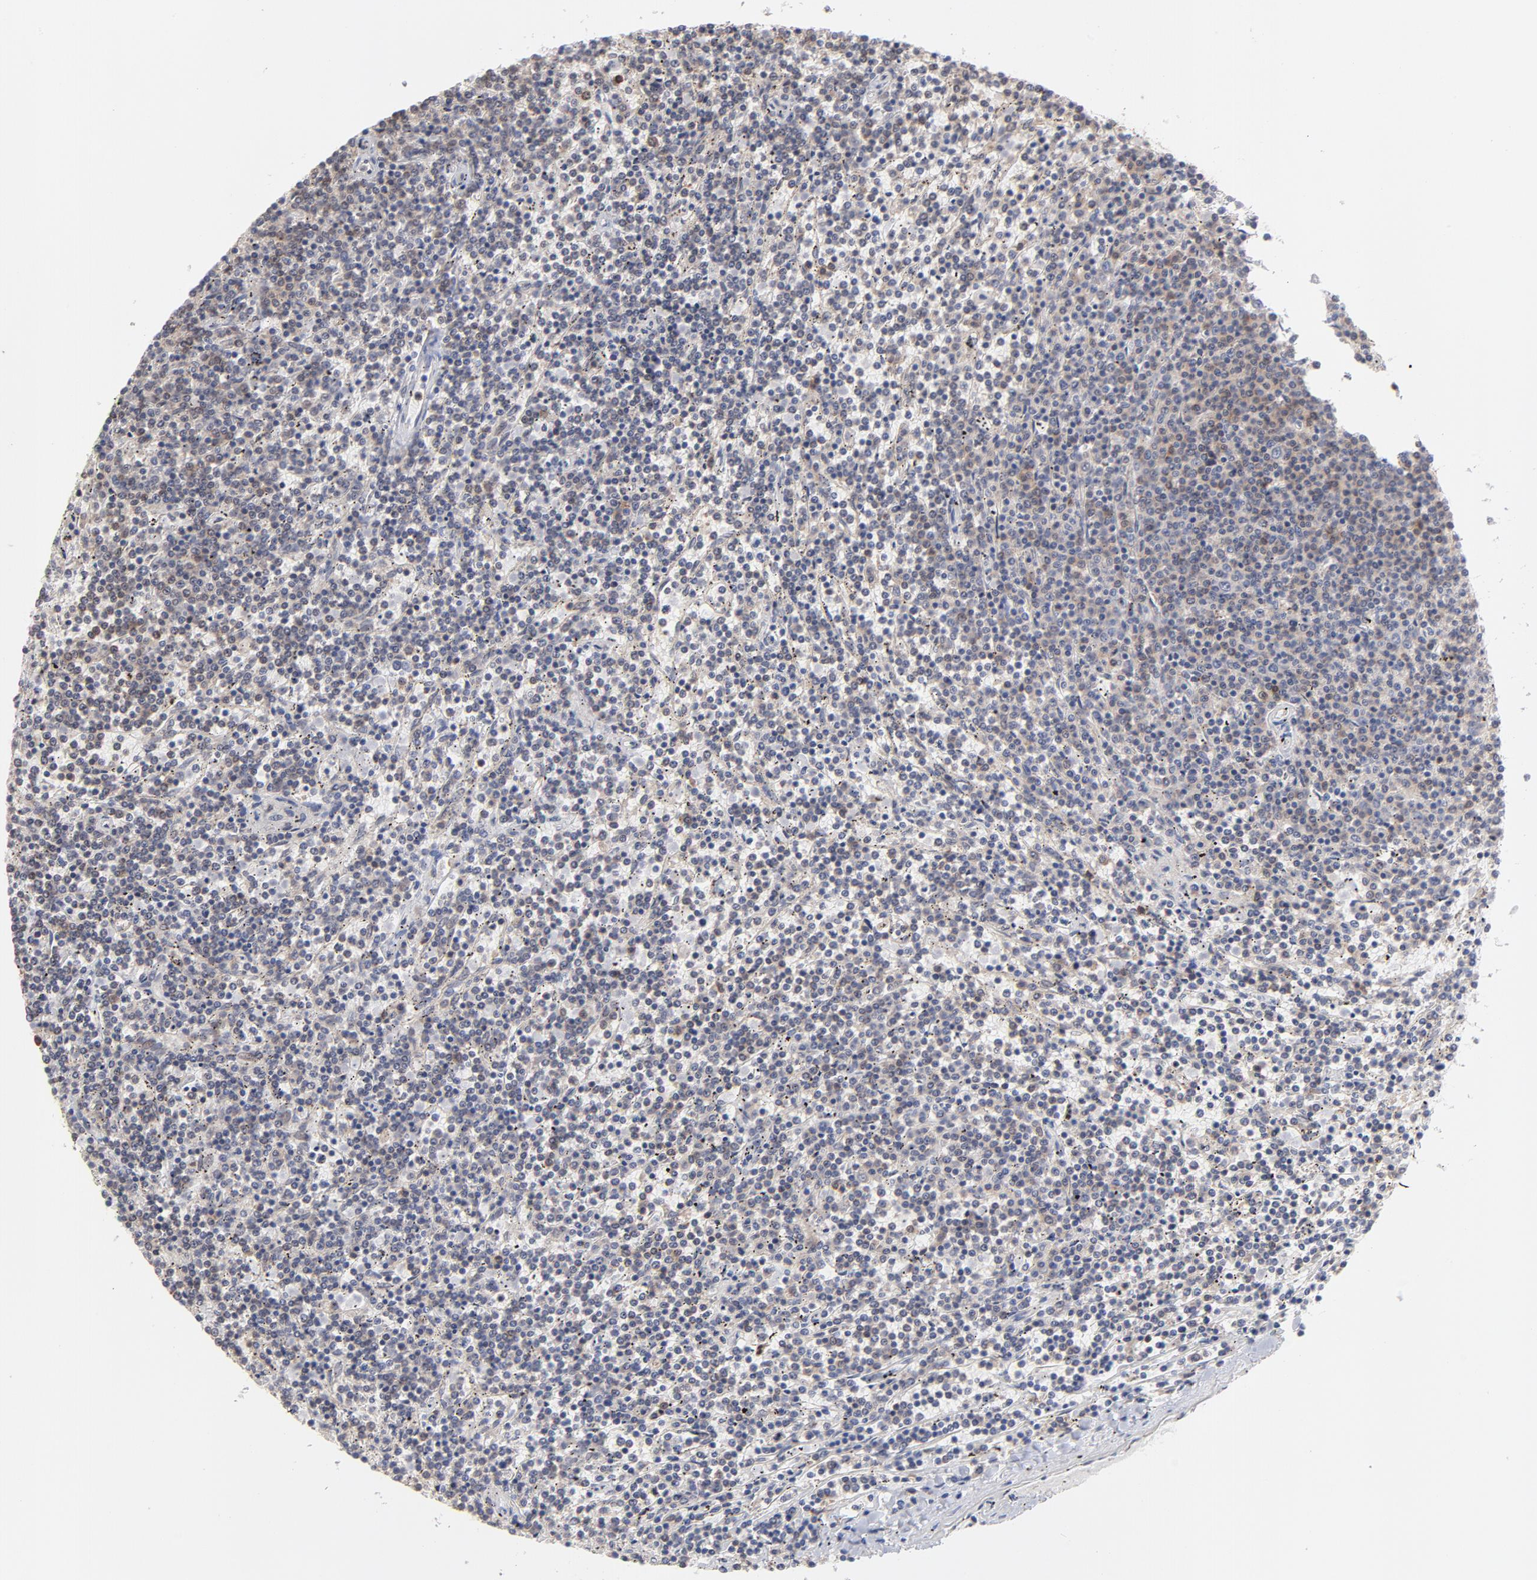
{"staining": {"intensity": "negative", "quantity": "none", "location": "none"}, "tissue": "lymphoma", "cell_type": "Tumor cells", "image_type": "cancer", "snomed": [{"axis": "morphology", "description": "Malignant lymphoma, non-Hodgkin's type, Low grade"}, {"axis": "topography", "description": "Spleen"}], "caption": "High magnification brightfield microscopy of malignant lymphoma, non-Hodgkin's type (low-grade) stained with DAB (brown) and counterstained with hematoxylin (blue): tumor cells show no significant expression.", "gene": "OAS1", "patient": {"sex": "female", "age": 50}}